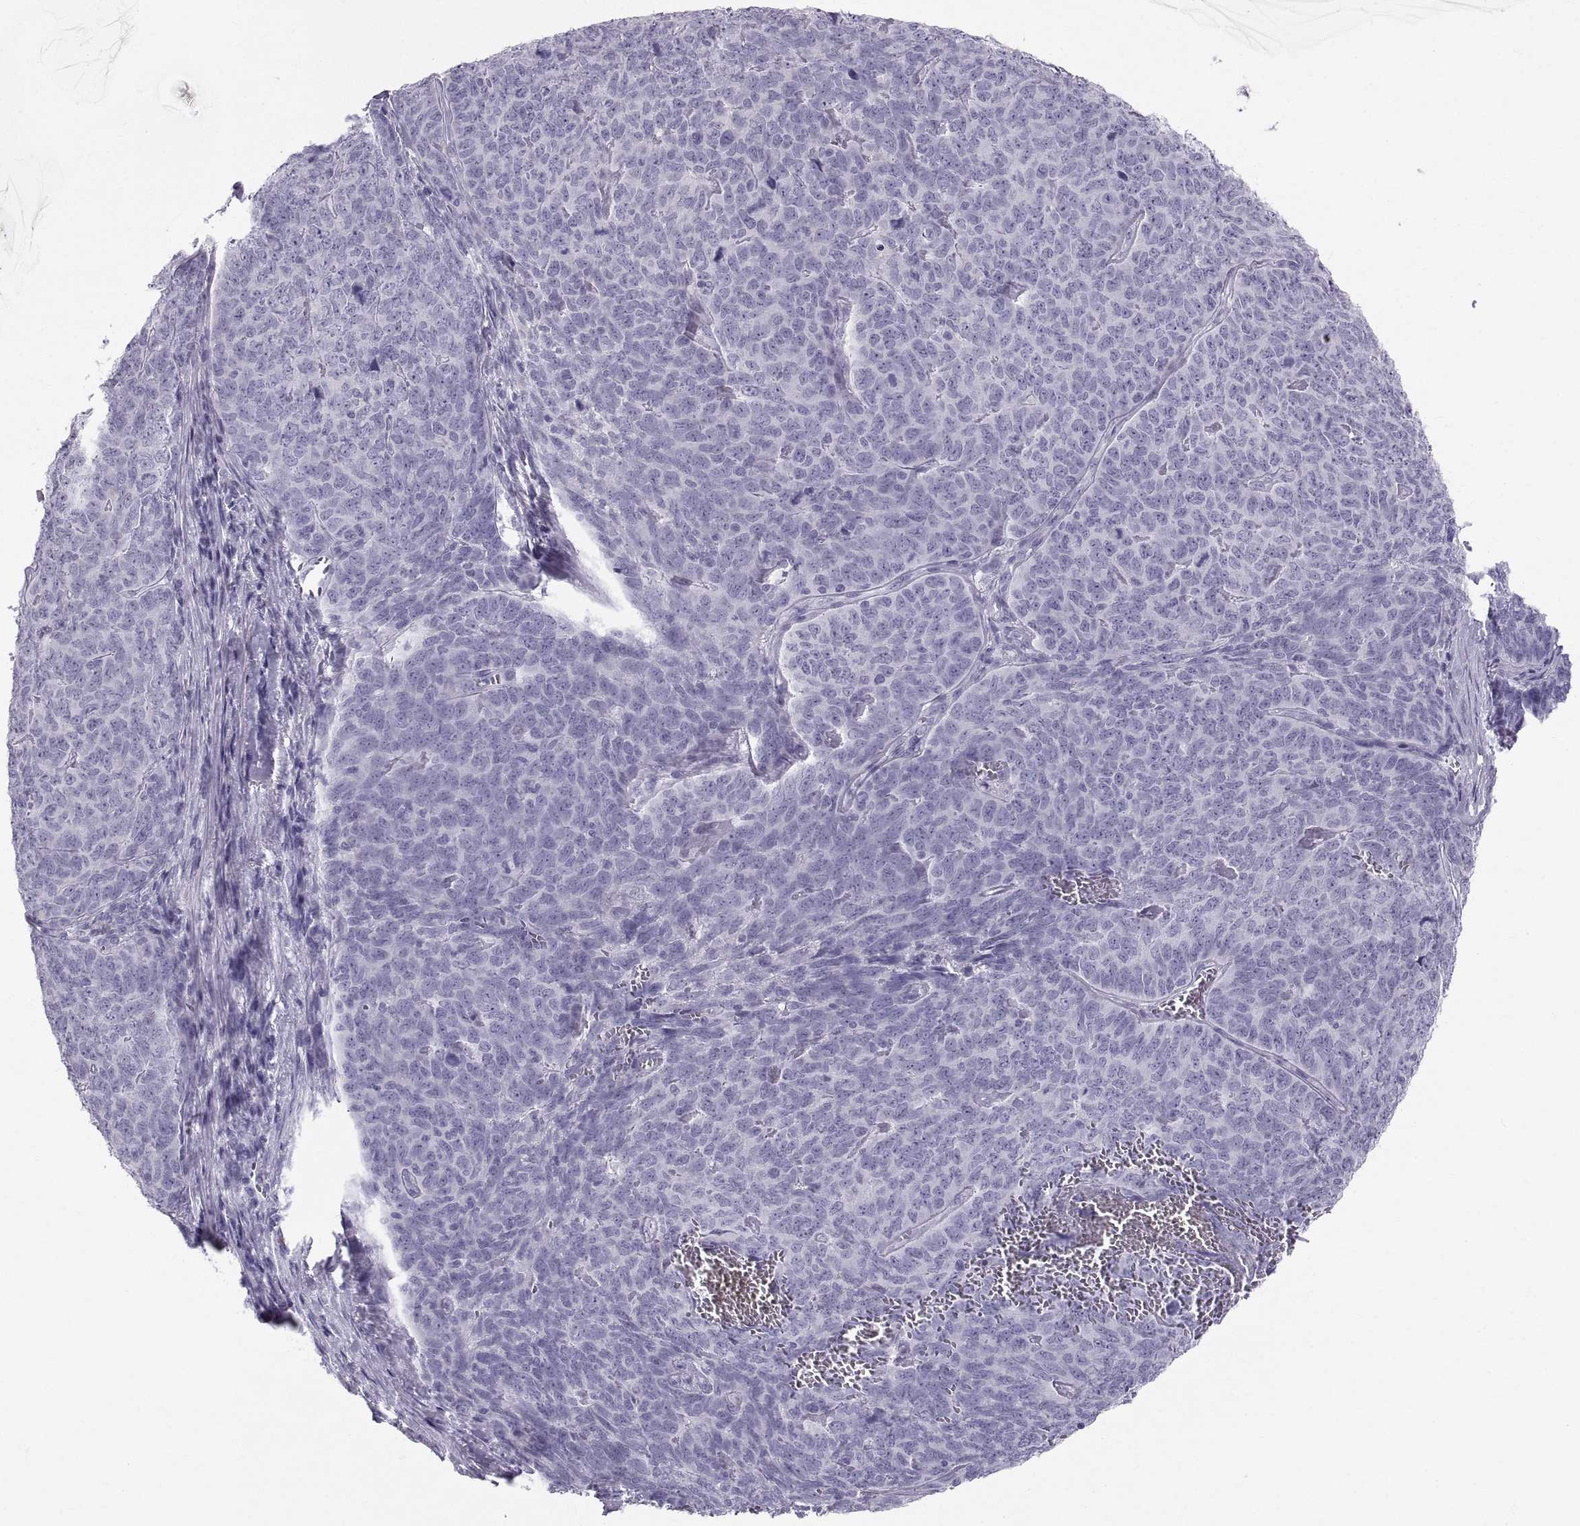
{"staining": {"intensity": "negative", "quantity": "none", "location": "none"}, "tissue": "skin cancer", "cell_type": "Tumor cells", "image_type": "cancer", "snomed": [{"axis": "morphology", "description": "Squamous cell carcinoma, NOS"}, {"axis": "topography", "description": "Skin"}, {"axis": "topography", "description": "Anal"}], "caption": "Skin cancer was stained to show a protein in brown. There is no significant staining in tumor cells. The staining is performed using DAB (3,3'-diaminobenzidine) brown chromogen with nuclei counter-stained in using hematoxylin.", "gene": "SLC22A6", "patient": {"sex": "female", "age": 51}}